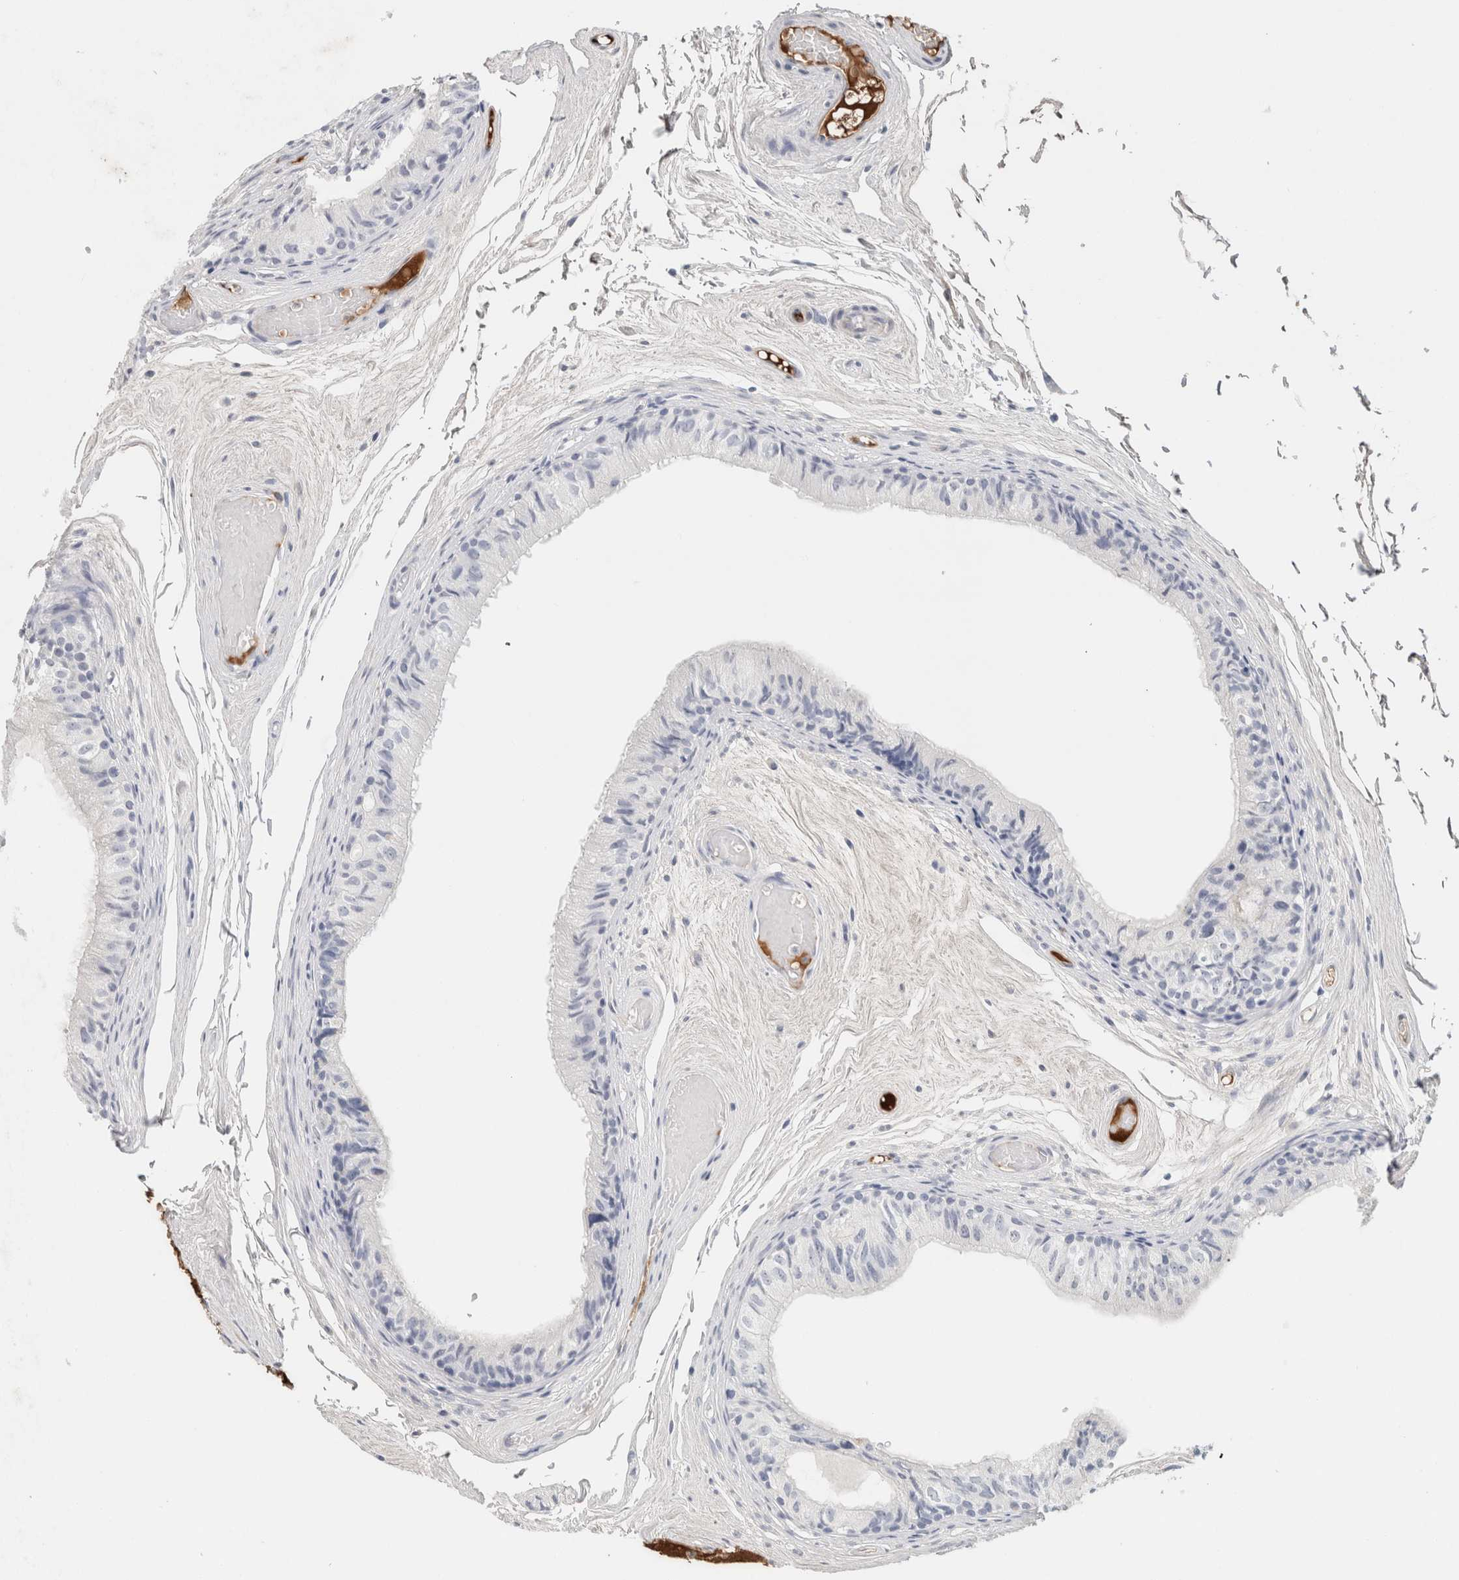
{"staining": {"intensity": "negative", "quantity": "none", "location": "none"}, "tissue": "epididymis", "cell_type": "Glandular cells", "image_type": "normal", "snomed": [{"axis": "morphology", "description": "Normal tissue, NOS"}, {"axis": "topography", "description": "Epididymis"}], "caption": "A histopathology image of human epididymis is negative for staining in glandular cells. (Stains: DAB (3,3'-diaminobenzidine) immunohistochemistry with hematoxylin counter stain, Microscopy: brightfield microscopy at high magnification).", "gene": "IL6", "patient": {"sex": "male", "age": 79}}